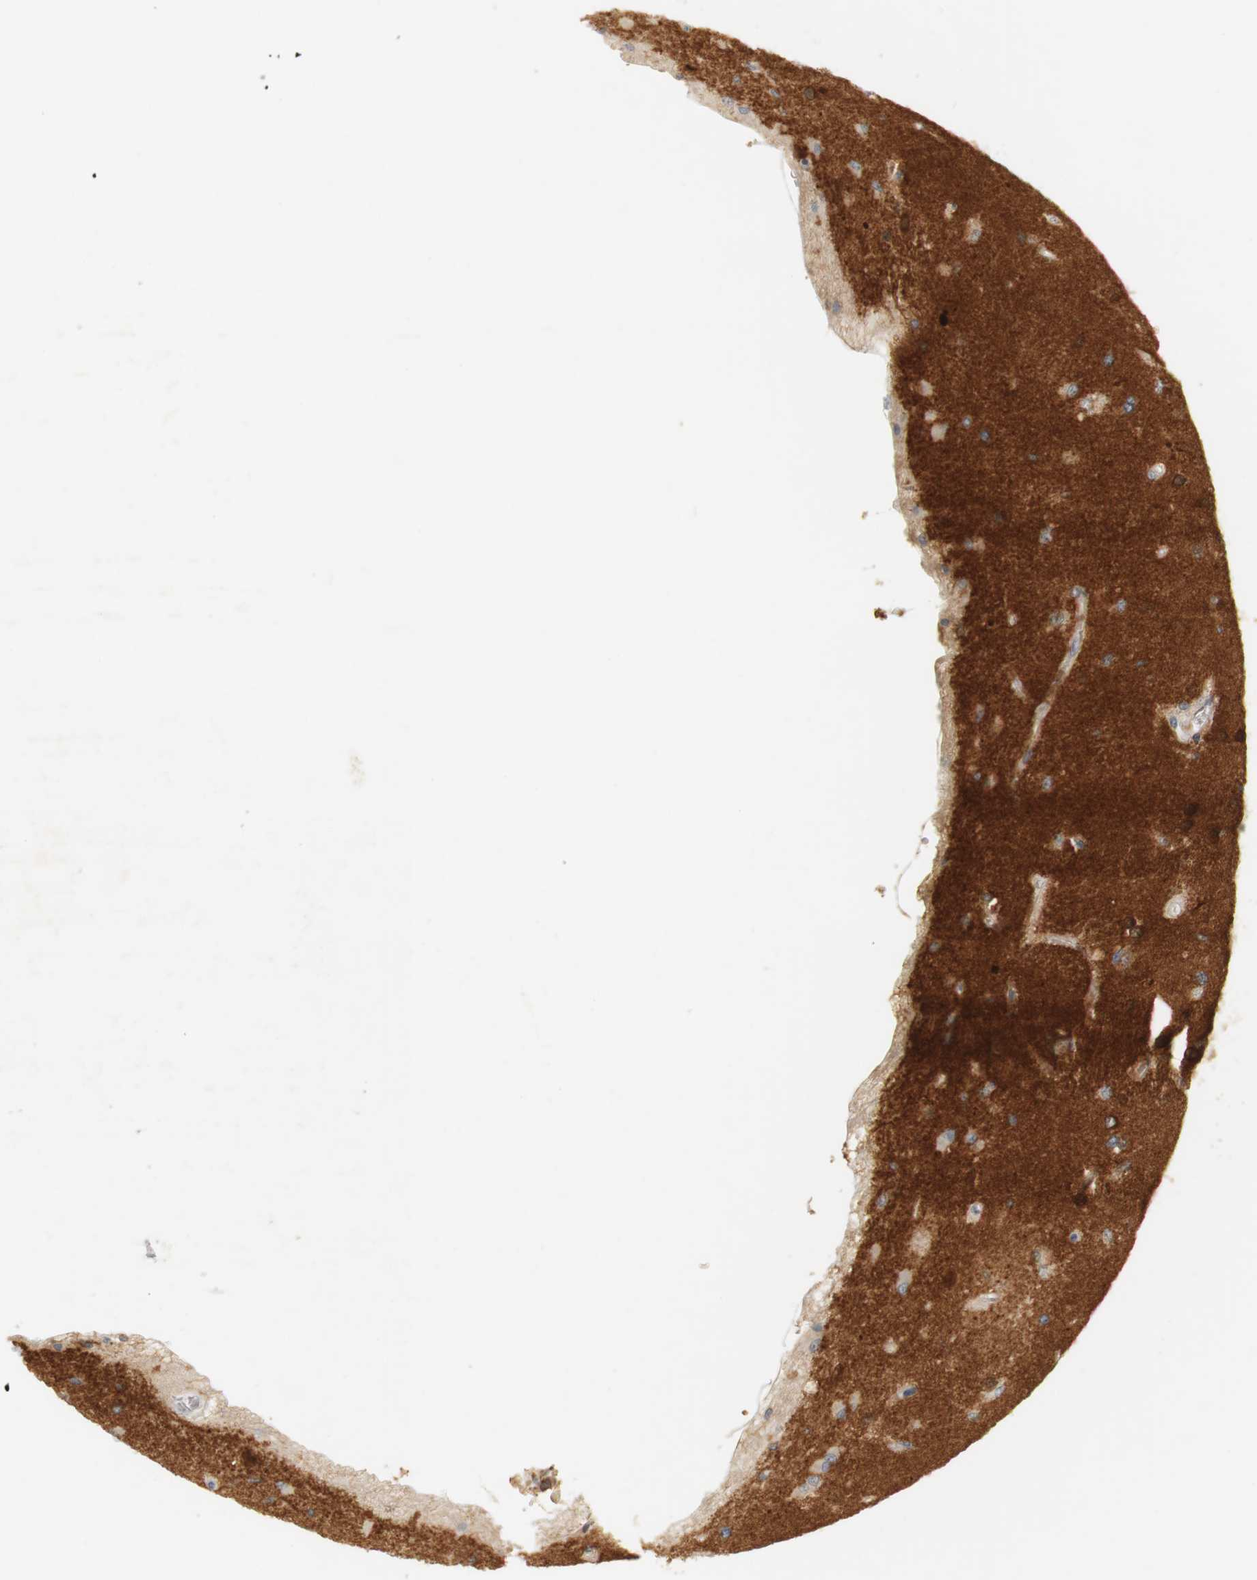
{"staining": {"intensity": "weak", "quantity": "25%-75%", "location": "cytoplasmic/membranous"}, "tissue": "glioma", "cell_type": "Tumor cells", "image_type": "cancer", "snomed": [{"axis": "morphology", "description": "Normal tissue, NOS"}, {"axis": "morphology", "description": "Glioma, malignant, High grade"}, {"axis": "topography", "description": "Cerebral cortex"}], "caption": "IHC image of neoplastic tissue: human malignant glioma (high-grade) stained using immunohistochemistry (IHC) exhibits low levels of weak protein expression localized specifically in the cytoplasmic/membranous of tumor cells, appearing as a cytoplasmic/membranous brown color.", "gene": "RTN3", "patient": {"sex": "male", "age": 77}}